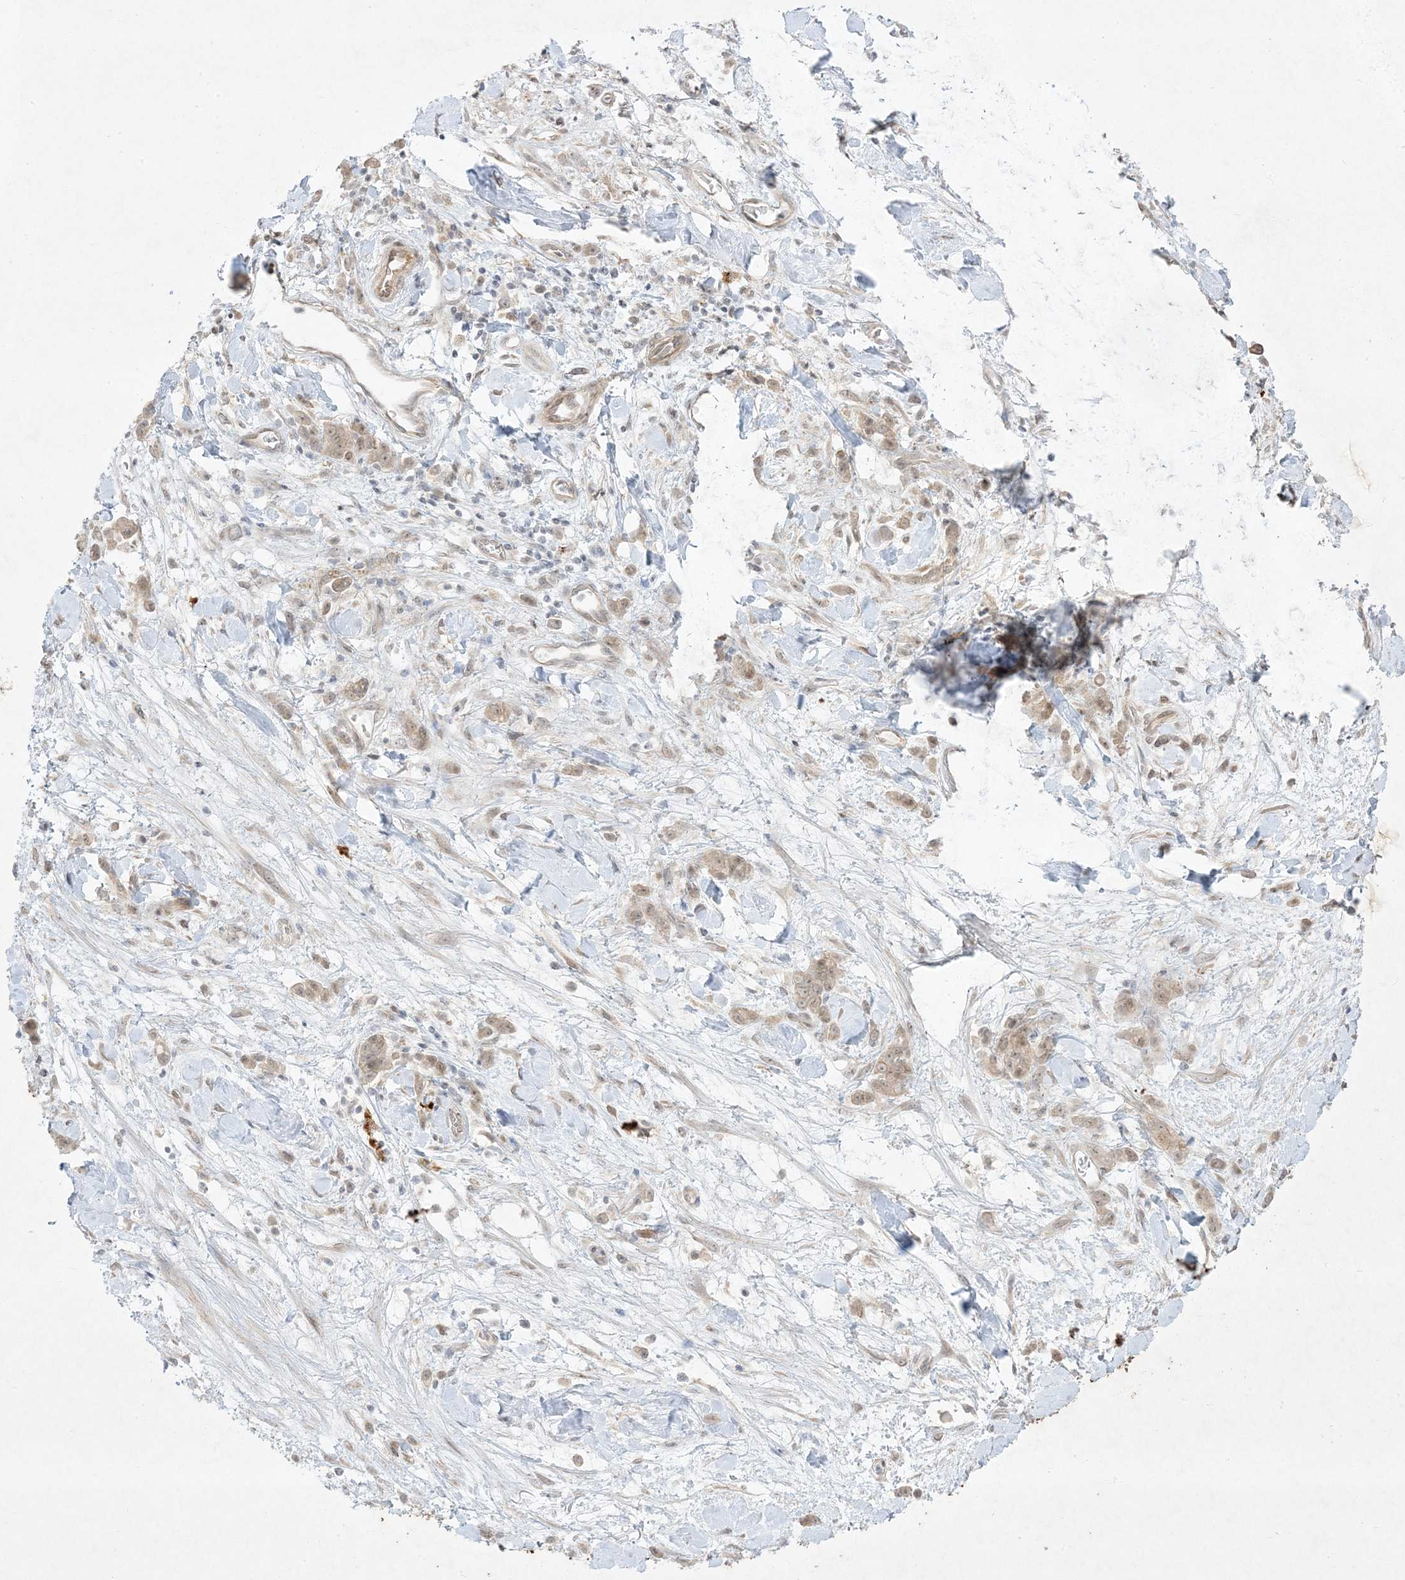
{"staining": {"intensity": "weak", "quantity": ">75%", "location": "cytoplasmic/membranous,nuclear"}, "tissue": "stomach cancer", "cell_type": "Tumor cells", "image_type": "cancer", "snomed": [{"axis": "morphology", "description": "Normal tissue, NOS"}, {"axis": "morphology", "description": "Adenocarcinoma, NOS"}, {"axis": "topography", "description": "Stomach"}], "caption": "This photomicrograph shows IHC staining of human adenocarcinoma (stomach), with low weak cytoplasmic/membranous and nuclear expression in approximately >75% of tumor cells.", "gene": "PTK6", "patient": {"sex": "male", "age": 82}}